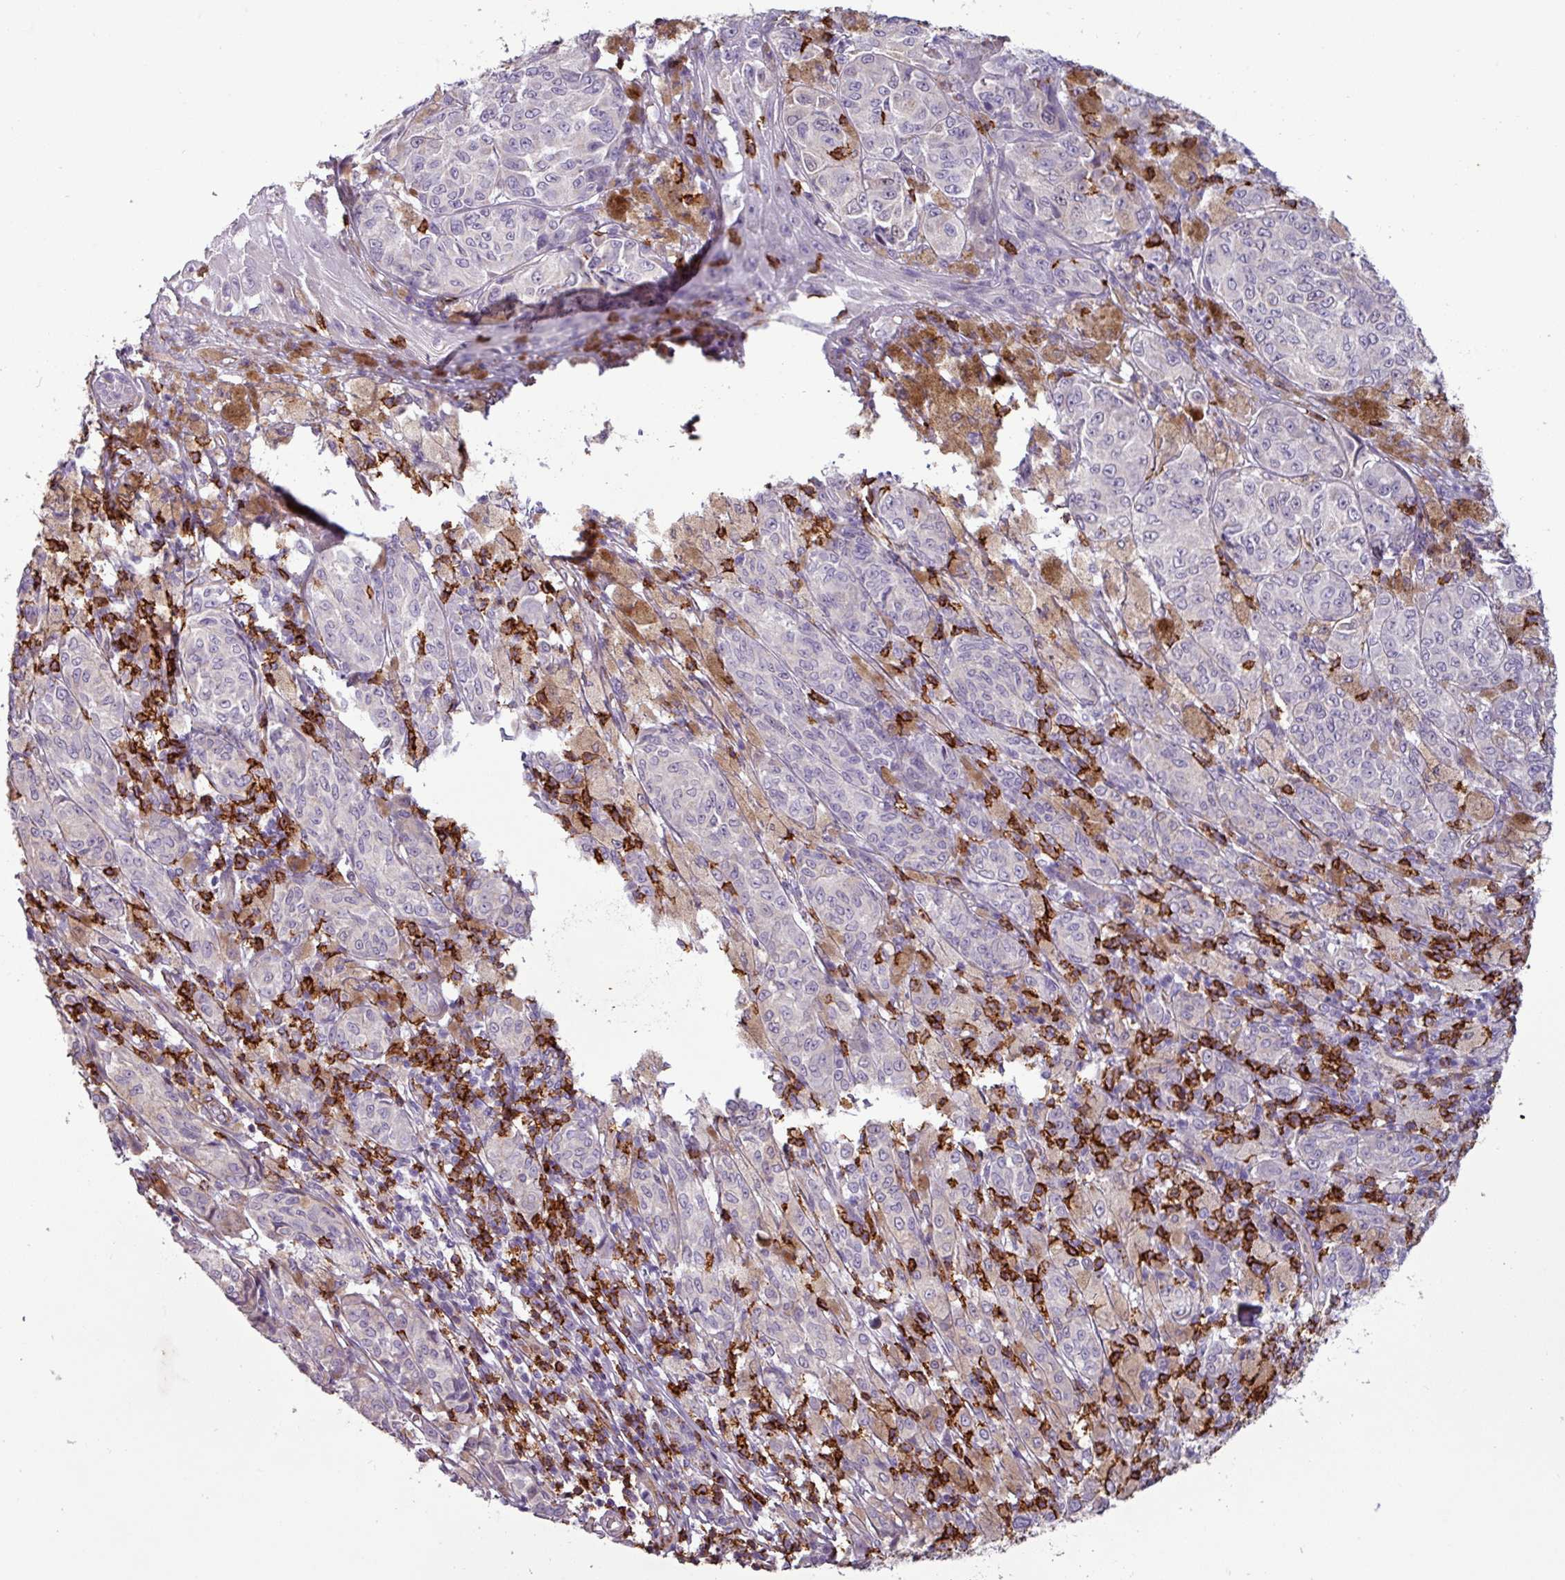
{"staining": {"intensity": "negative", "quantity": "none", "location": "none"}, "tissue": "melanoma", "cell_type": "Tumor cells", "image_type": "cancer", "snomed": [{"axis": "morphology", "description": "Malignant melanoma, NOS"}, {"axis": "topography", "description": "Skin"}], "caption": "Malignant melanoma was stained to show a protein in brown. There is no significant positivity in tumor cells.", "gene": "CD8A", "patient": {"sex": "male", "age": 42}}